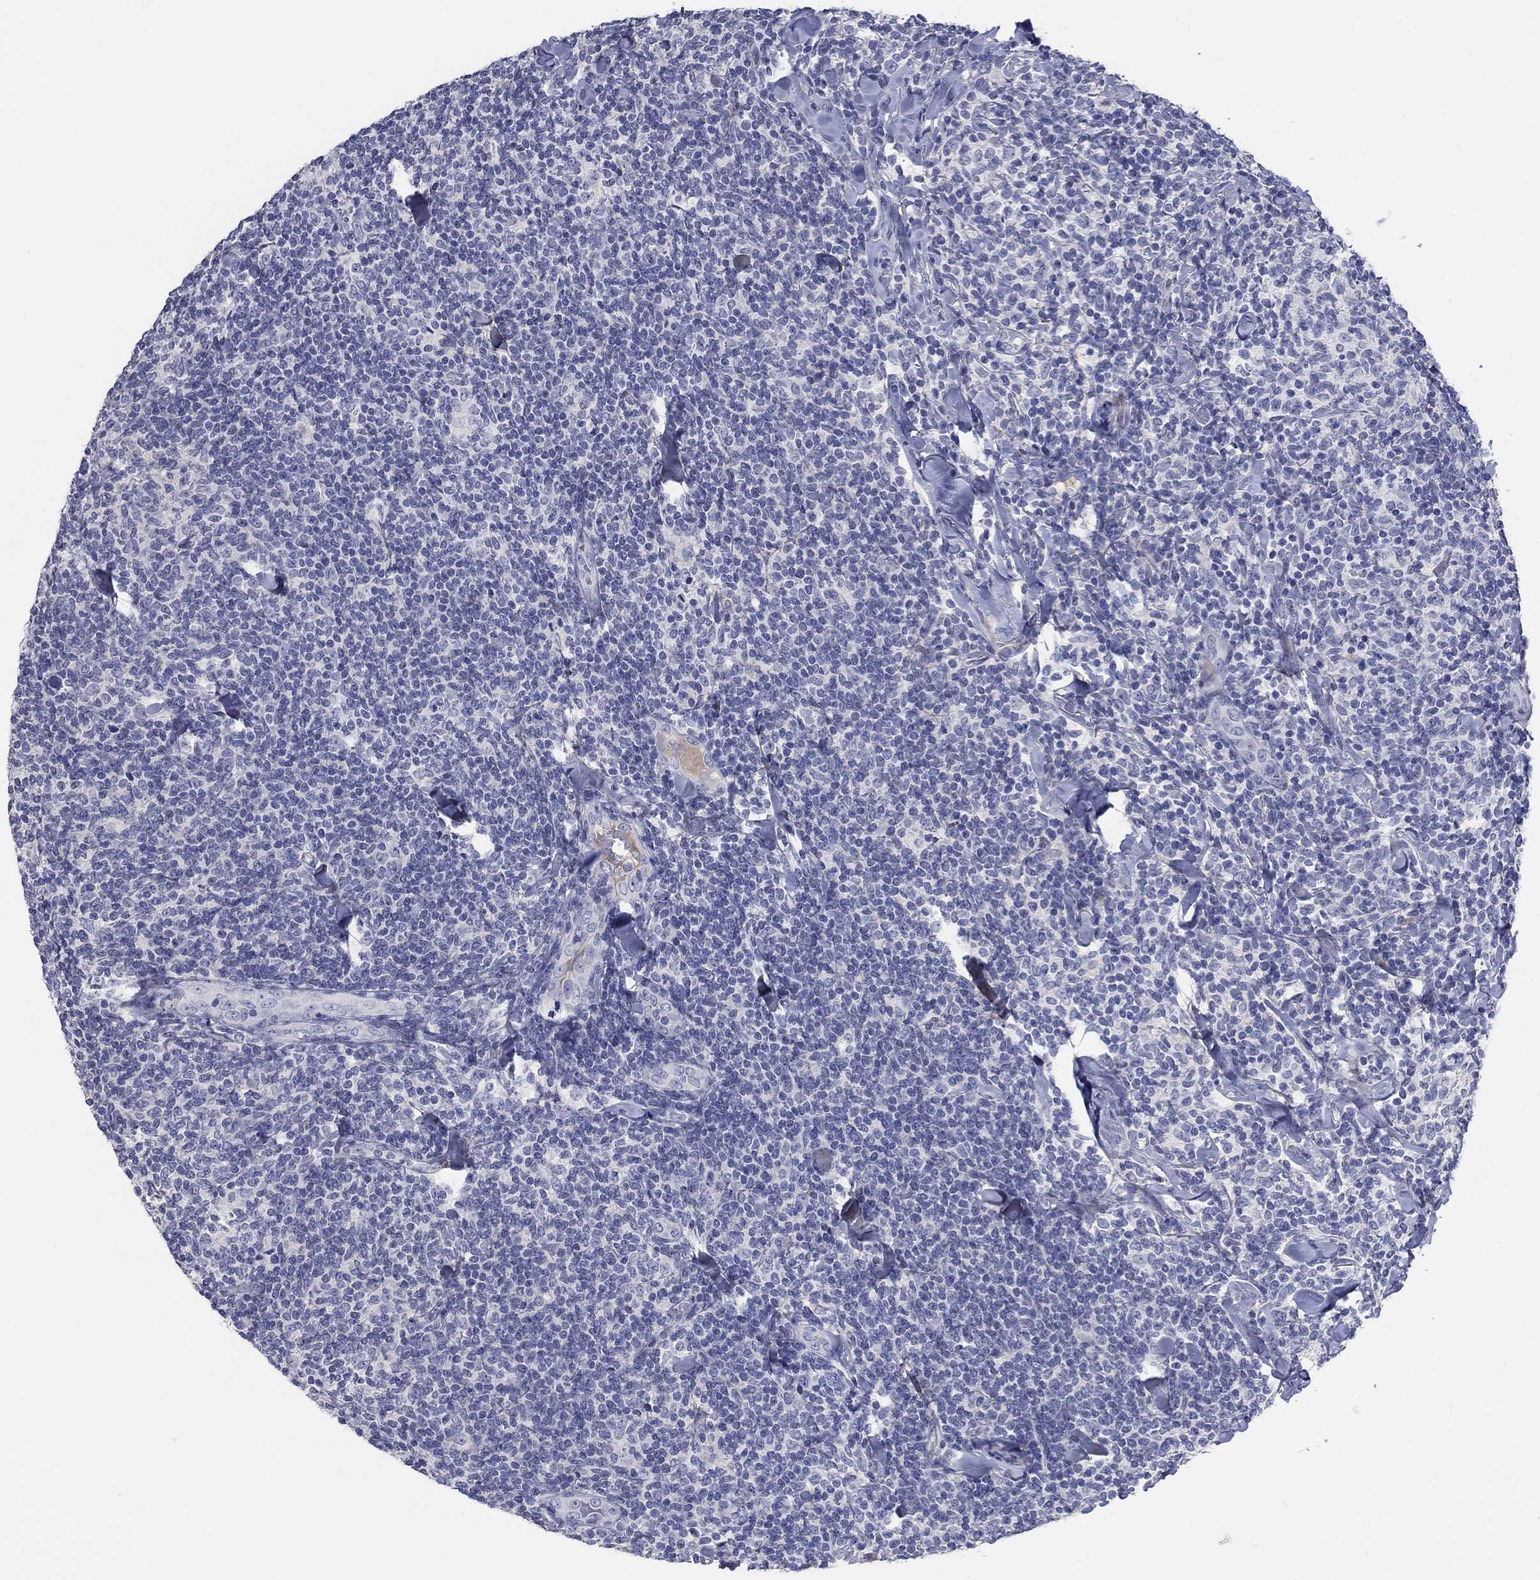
{"staining": {"intensity": "negative", "quantity": "none", "location": "none"}, "tissue": "lymphoma", "cell_type": "Tumor cells", "image_type": "cancer", "snomed": [{"axis": "morphology", "description": "Malignant lymphoma, non-Hodgkin's type, Low grade"}, {"axis": "topography", "description": "Lymph node"}], "caption": "Protein analysis of low-grade malignant lymphoma, non-Hodgkin's type demonstrates no significant expression in tumor cells.", "gene": "TMEM249", "patient": {"sex": "female", "age": 56}}